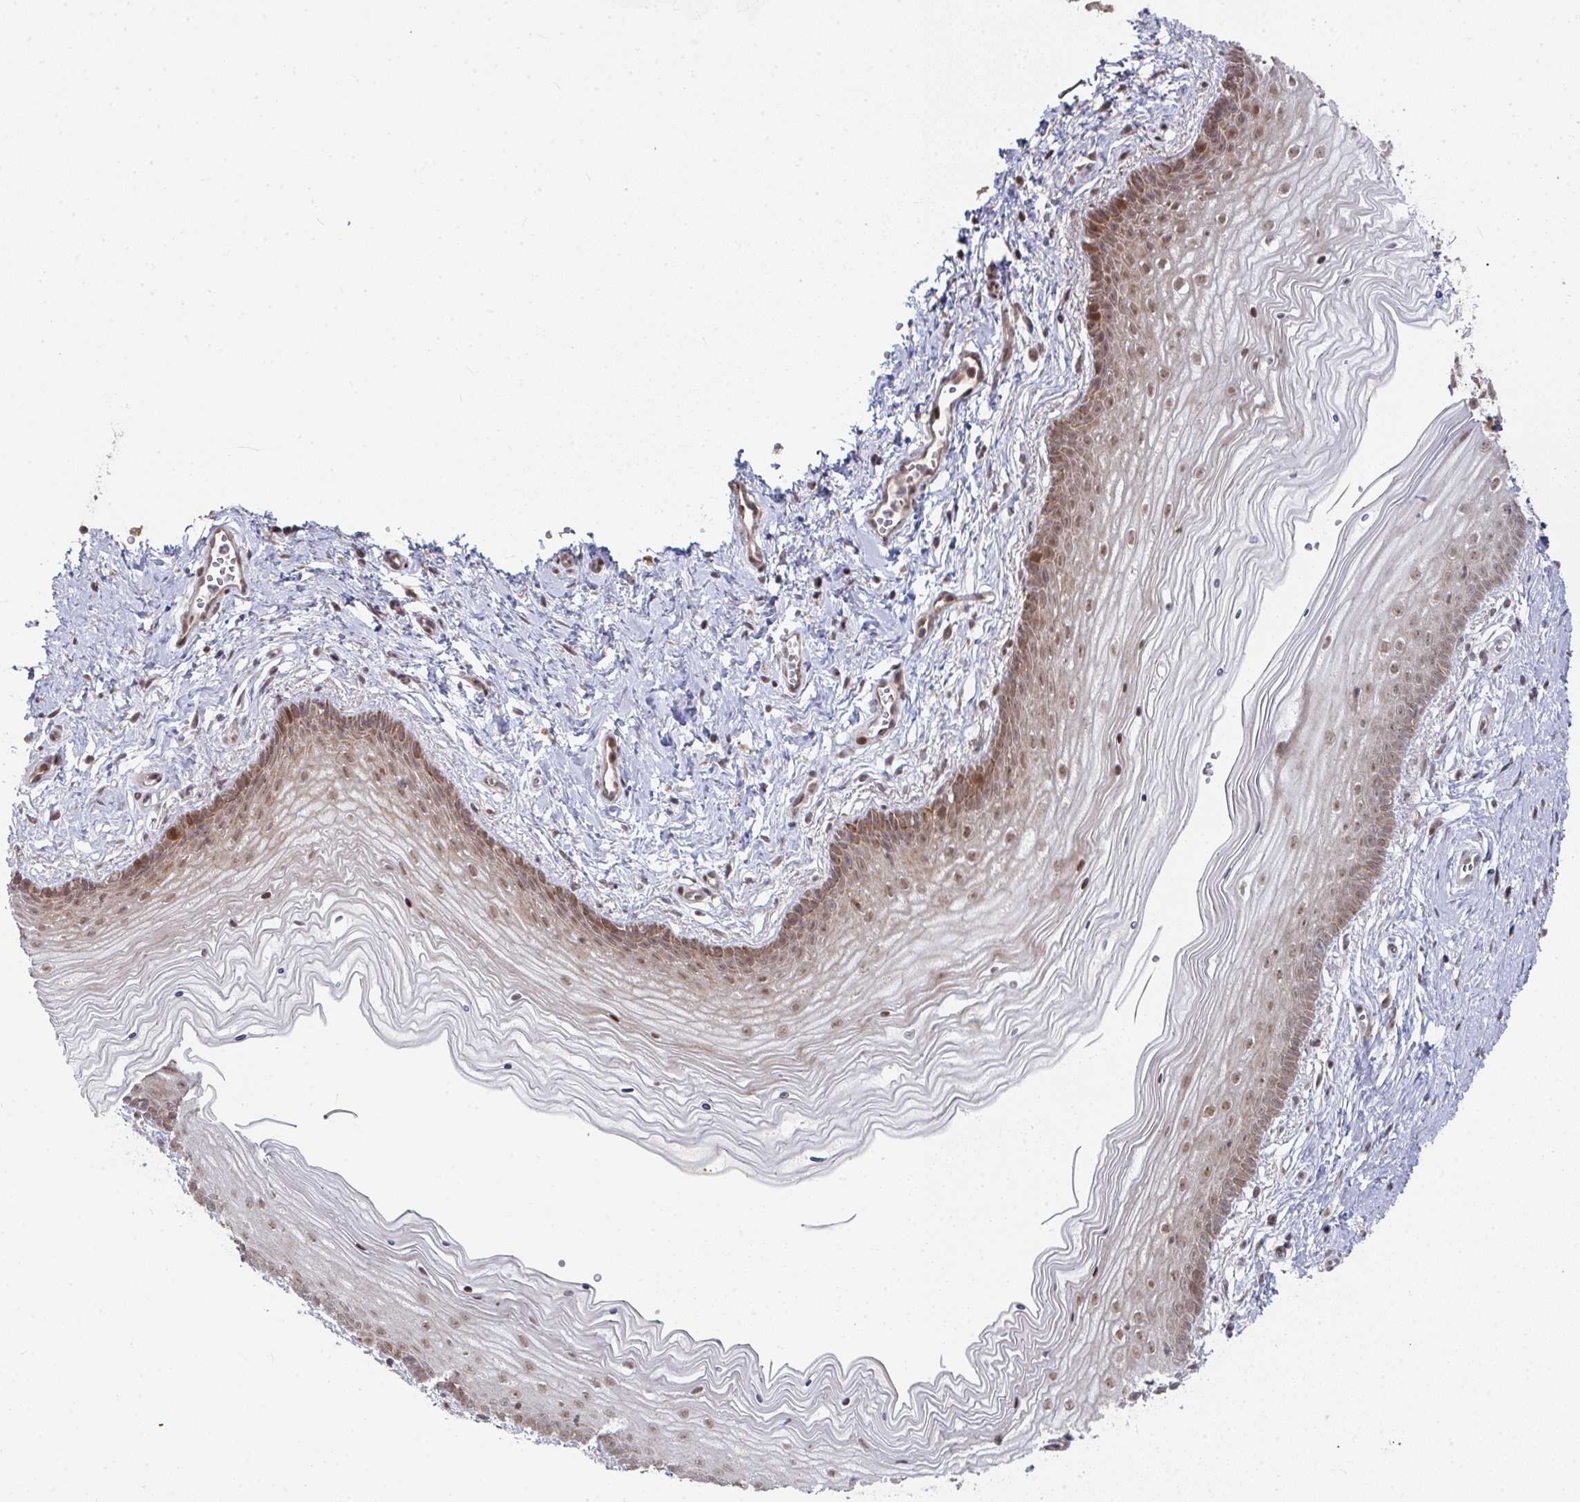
{"staining": {"intensity": "moderate", "quantity": ">75%", "location": "cytoplasmic/membranous,nuclear"}, "tissue": "vagina", "cell_type": "Squamous epithelial cells", "image_type": "normal", "snomed": [{"axis": "morphology", "description": "Normal tissue, NOS"}, {"axis": "topography", "description": "Vagina"}], "caption": "Squamous epithelial cells reveal medium levels of moderate cytoplasmic/membranous,nuclear staining in about >75% of cells in normal vagina.", "gene": "RBBP5", "patient": {"sex": "female", "age": 38}}